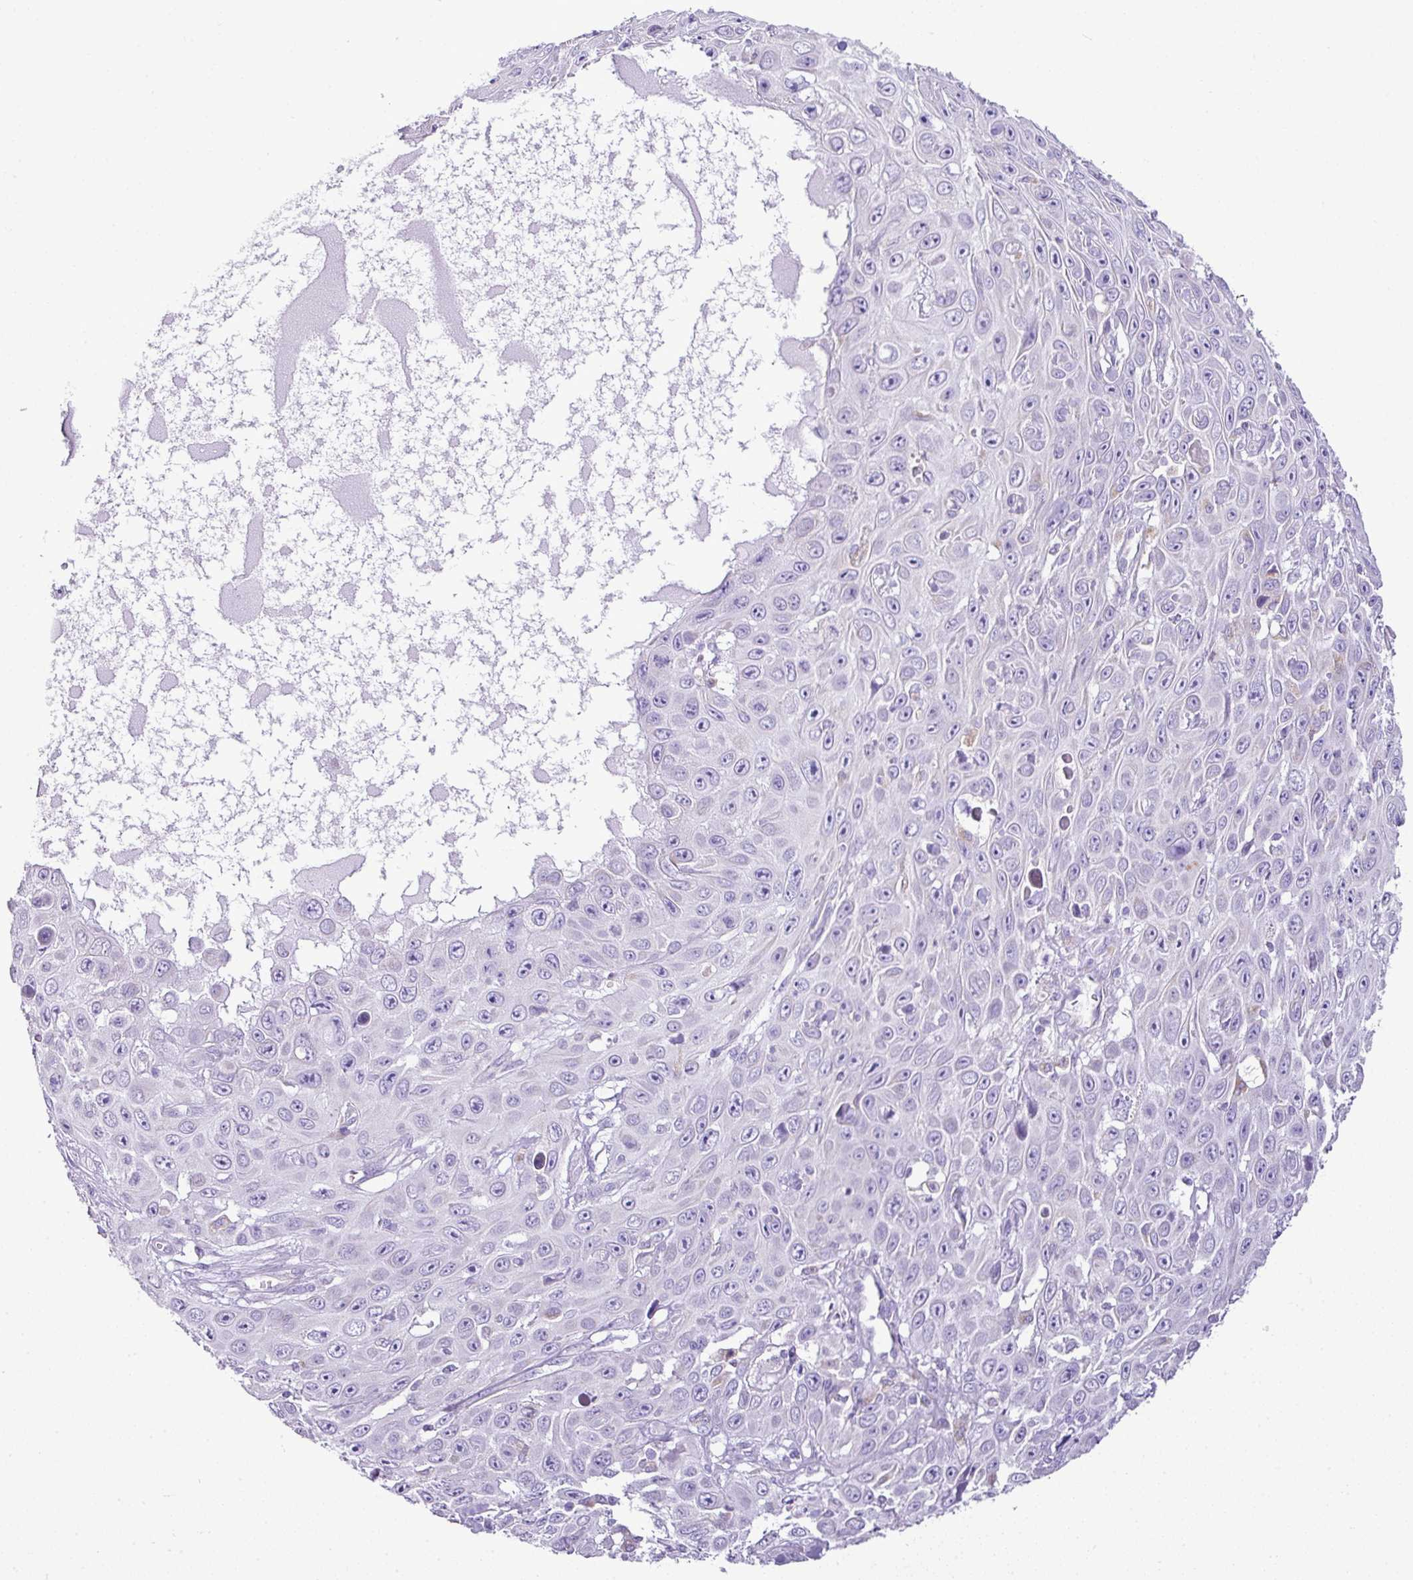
{"staining": {"intensity": "negative", "quantity": "none", "location": "none"}, "tissue": "skin cancer", "cell_type": "Tumor cells", "image_type": "cancer", "snomed": [{"axis": "morphology", "description": "Squamous cell carcinoma, NOS"}, {"axis": "topography", "description": "Skin"}], "caption": "Tumor cells are negative for protein expression in human skin cancer.", "gene": "PGAP4", "patient": {"sex": "male", "age": 82}}